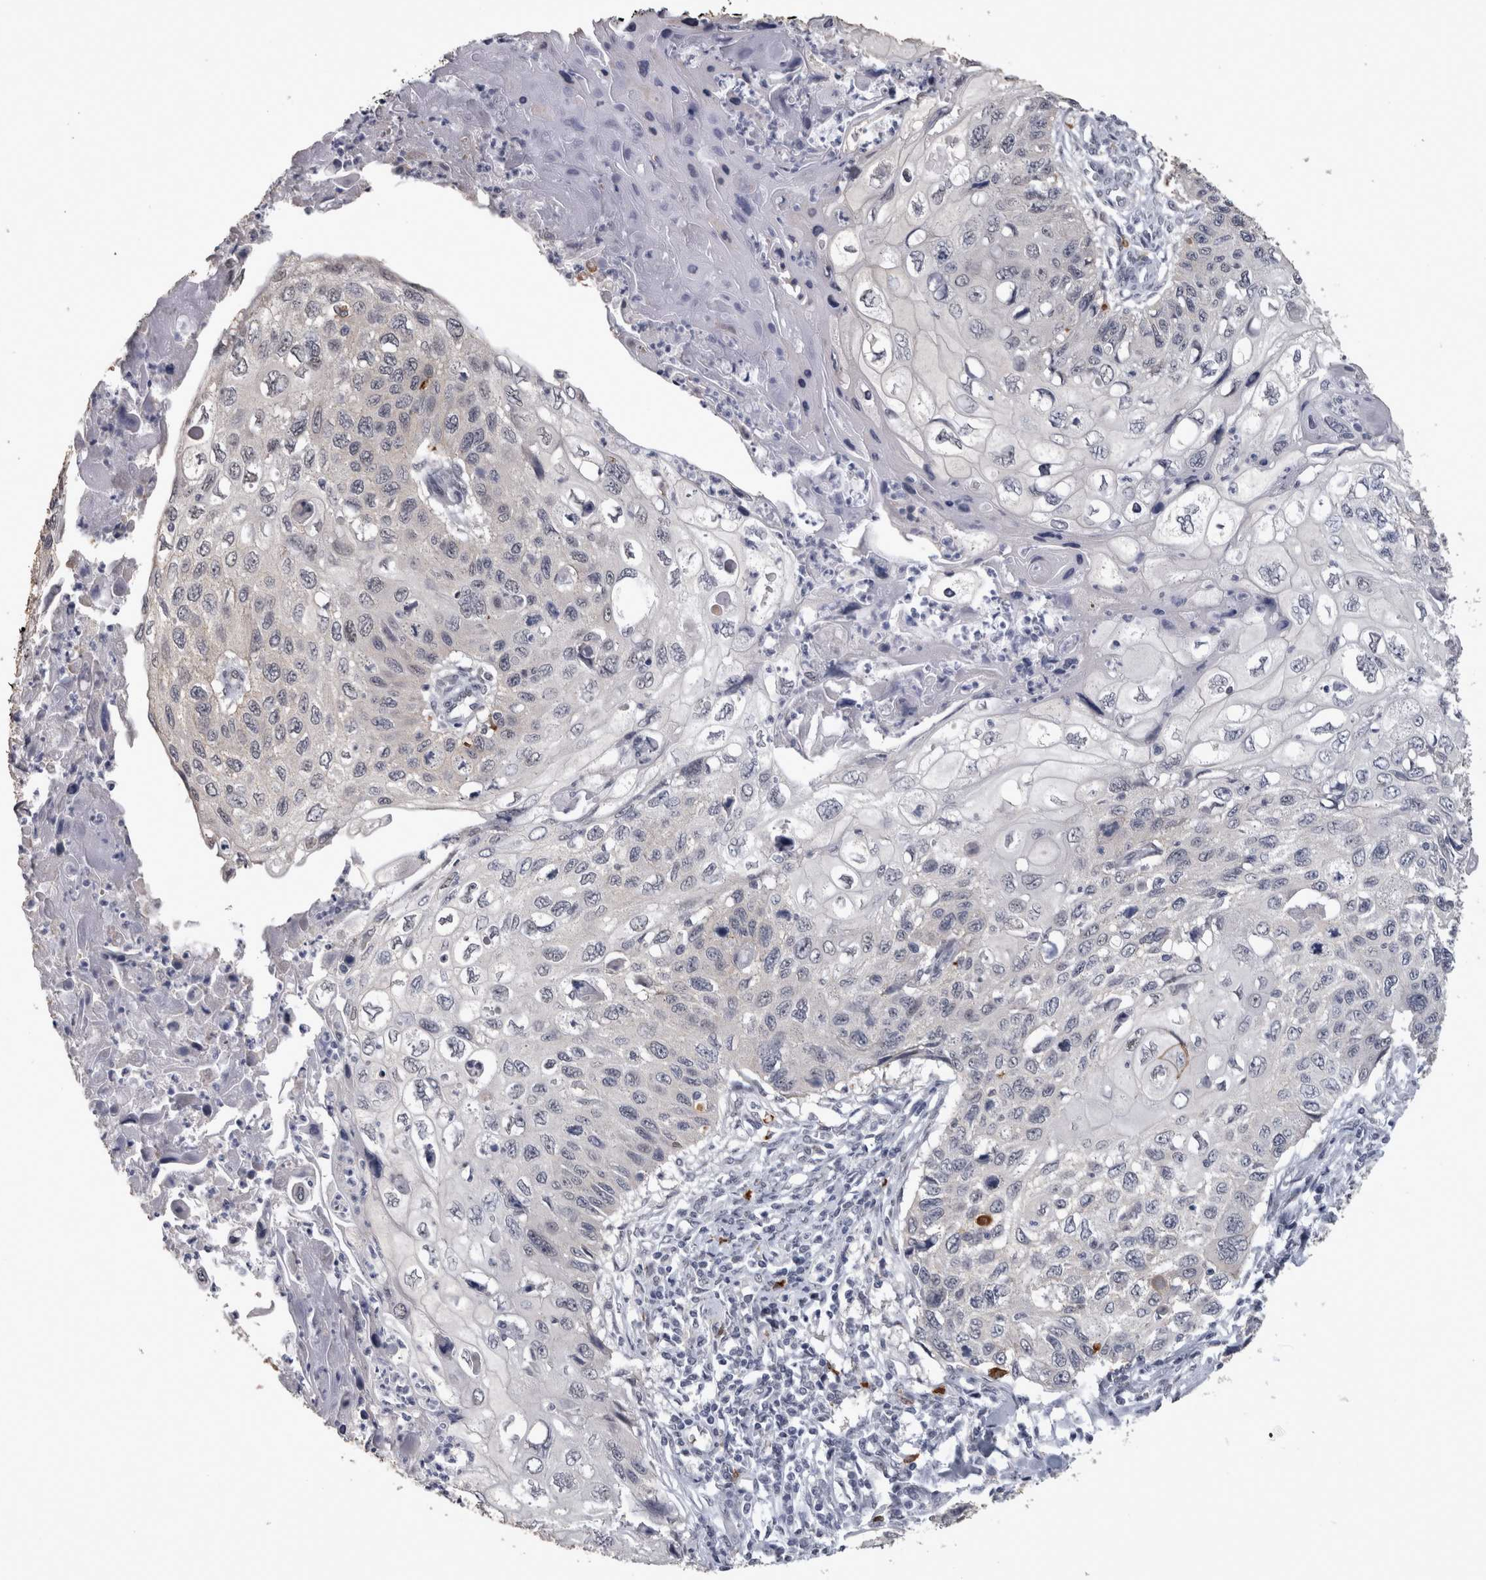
{"staining": {"intensity": "negative", "quantity": "none", "location": "none"}, "tissue": "cervical cancer", "cell_type": "Tumor cells", "image_type": "cancer", "snomed": [{"axis": "morphology", "description": "Squamous cell carcinoma, NOS"}, {"axis": "topography", "description": "Cervix"}], "caption": "High magnification brightfield microscopy of squamous cell carcinoma (cervical) stained with DAB (brown) and counterstained with hematoxylin (blue): tumor cells show no significant expression. (DAB IHC visualized using brightfield microscopy, high magnification).", "gene": "PEBP4", "patient": {"sex": "female", "age": 70}}